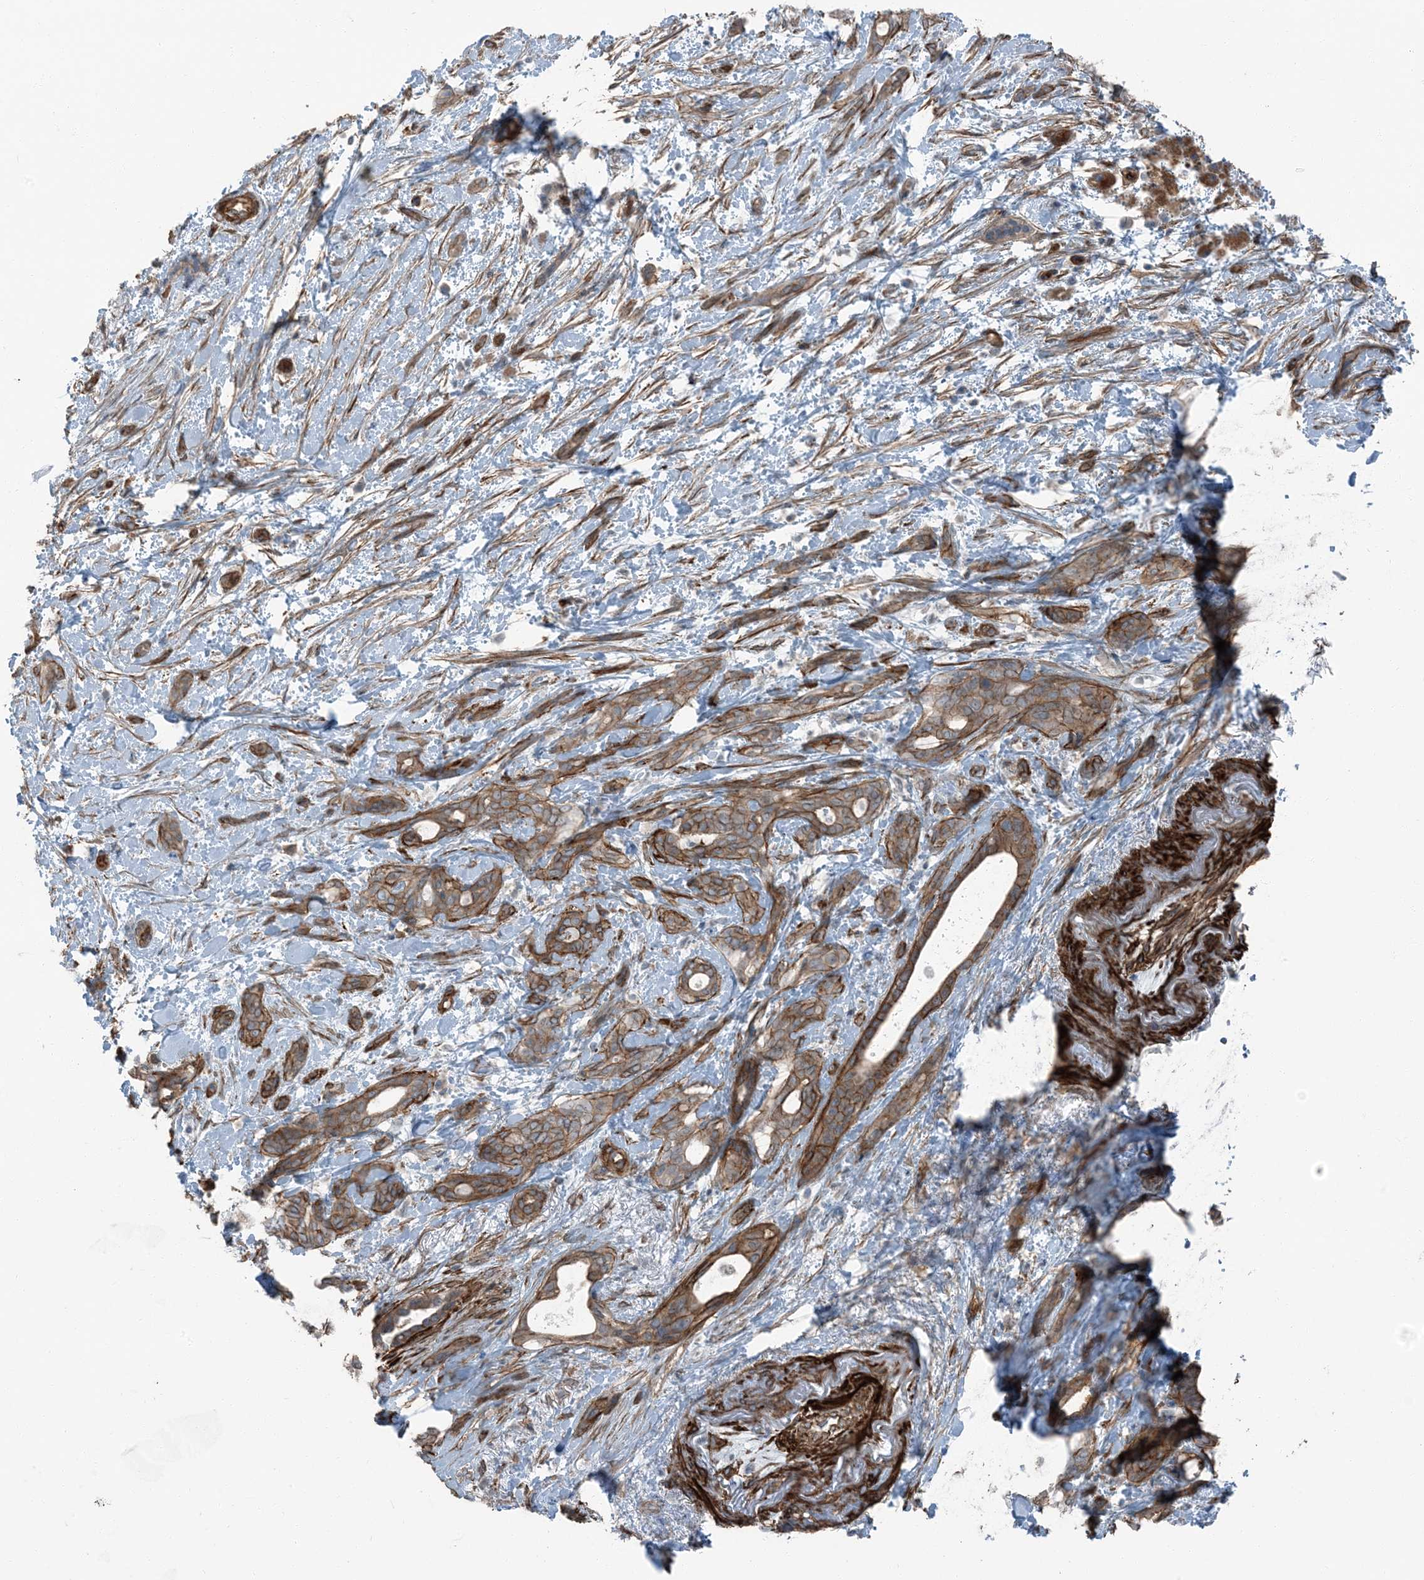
{"staining": {"intensity": "moderate", "quantity": ">75%", "location": "cytoplasmic/membranous"}, "tissue": "pancreatic cancer", "cell_type": "Tumor cells", "image_type": "cancer", "snomed": [{"axis": "morphology", "description": "Normal tissue, NOS"}, {"axis": "morphology", "description": "Adenocarcinoma, NOS"}, {"axis": "topography", "description": "Pancreas"}, {"axis": "topography", "description": "Peripheral nerve tissue"}], "caption": "Brown immunohistochemical staining in human pancreatic adenocarcinoma shows moderate cytoplasmic/membranous staining in approximately >75% of tumor cells. (DAB IHC, brown staining for protein, blue staining for nuclei).", "gene": "ZFP90", "patient": {"sex": "female", "age": 63}}